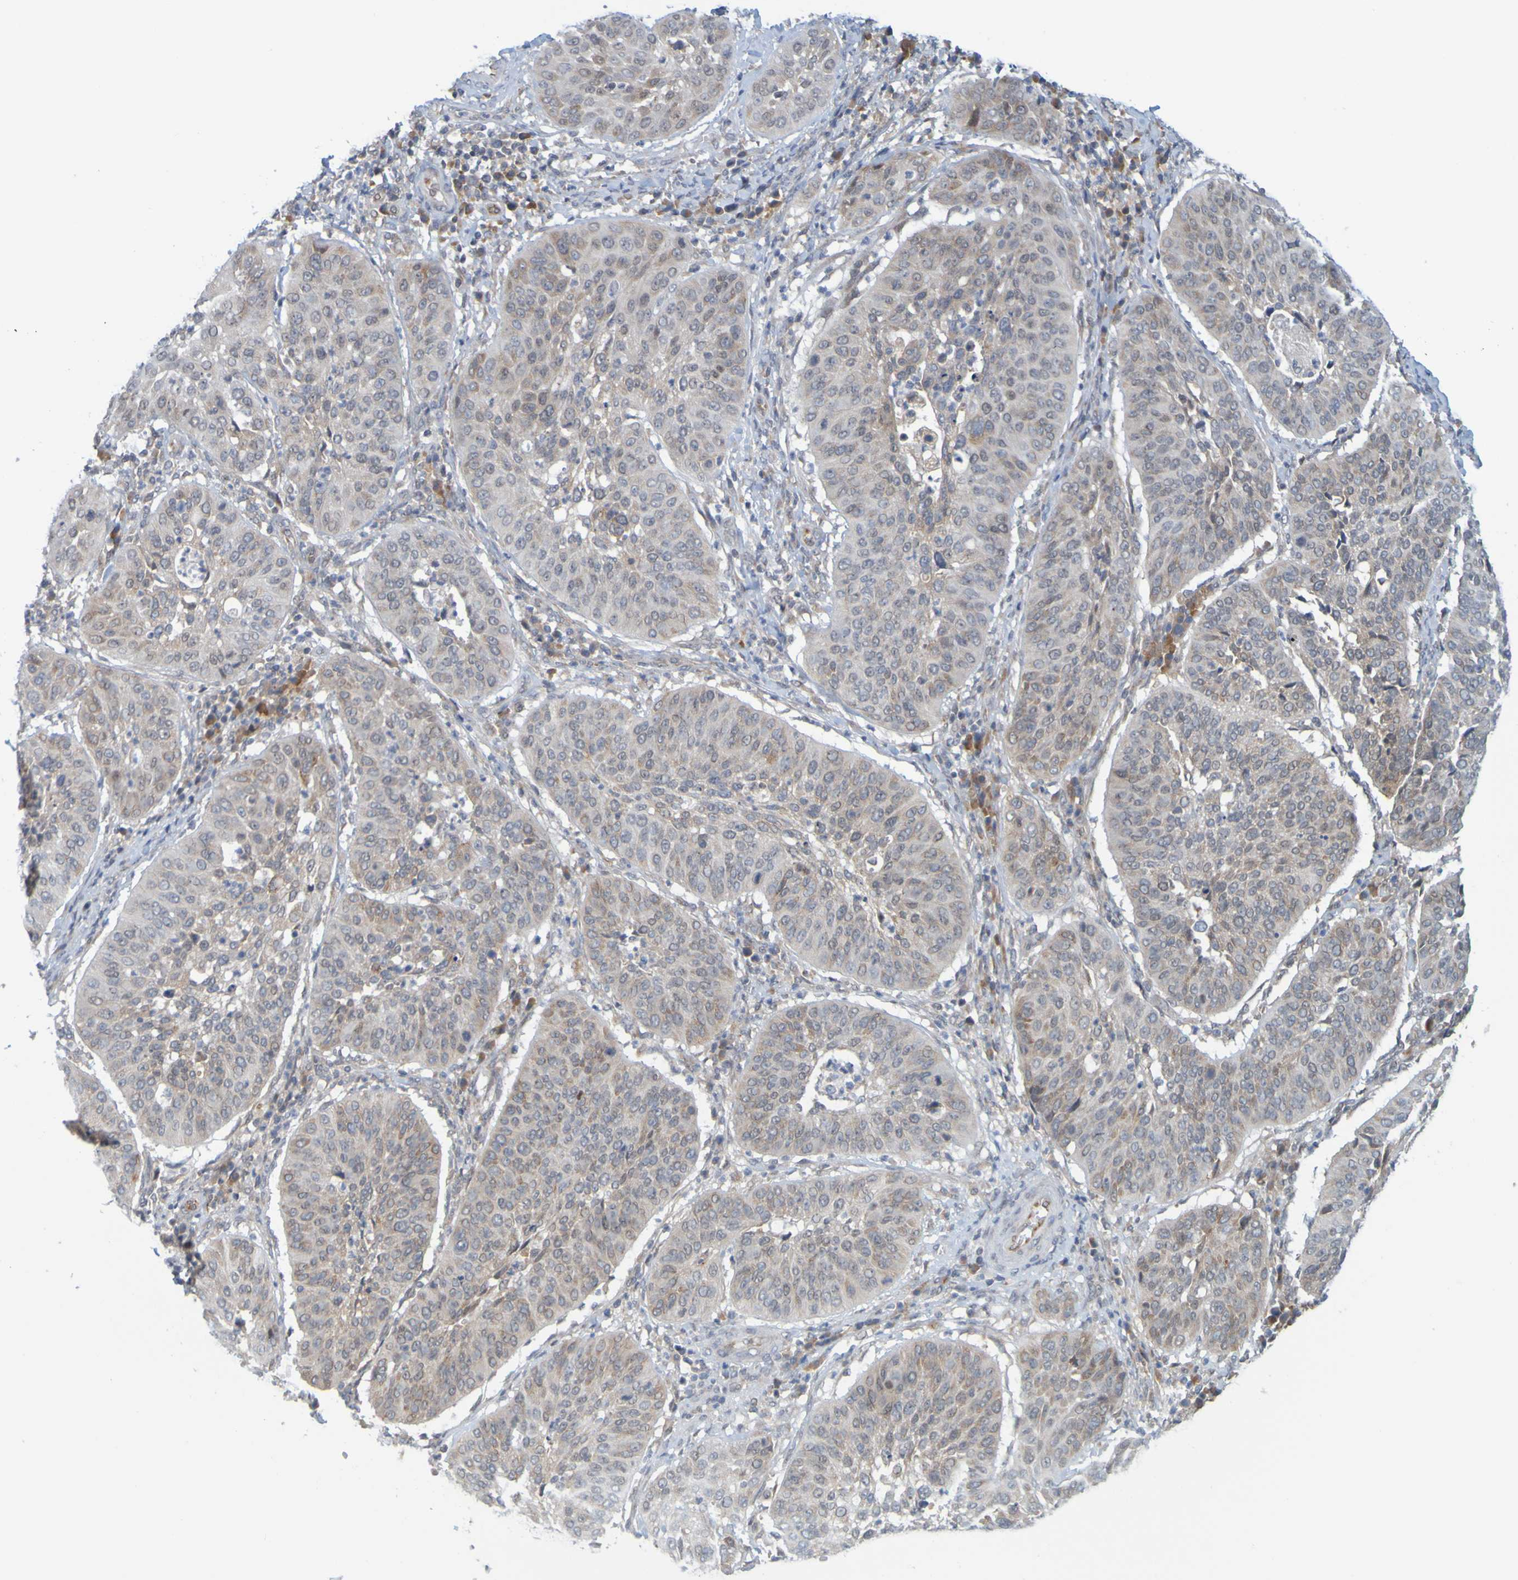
{"staining": {"intensity": "moderate", "quantity": "25%-75%", "location": "cytoplasmic/membranous"}, "tissue": "cervical cancer", "cell_type": "Tumor cells", "image_type": "cancer", "snomed": [{"axis": "morphology", "description": "Normal tissue, NOS"}, {"axis": "morphology", "description": "Squamous cell carcinoma, NOS"}, {"axis": "topography", "description": "Cervix"}], "caption": "This is an image of IHC staining of cervical squamous cell carcinoma, which shows moderate staining in the cytoplasmic/membranous of tumor cells.", "gene": "MOGS", "patient": {"sex": "female", "age": 39}}